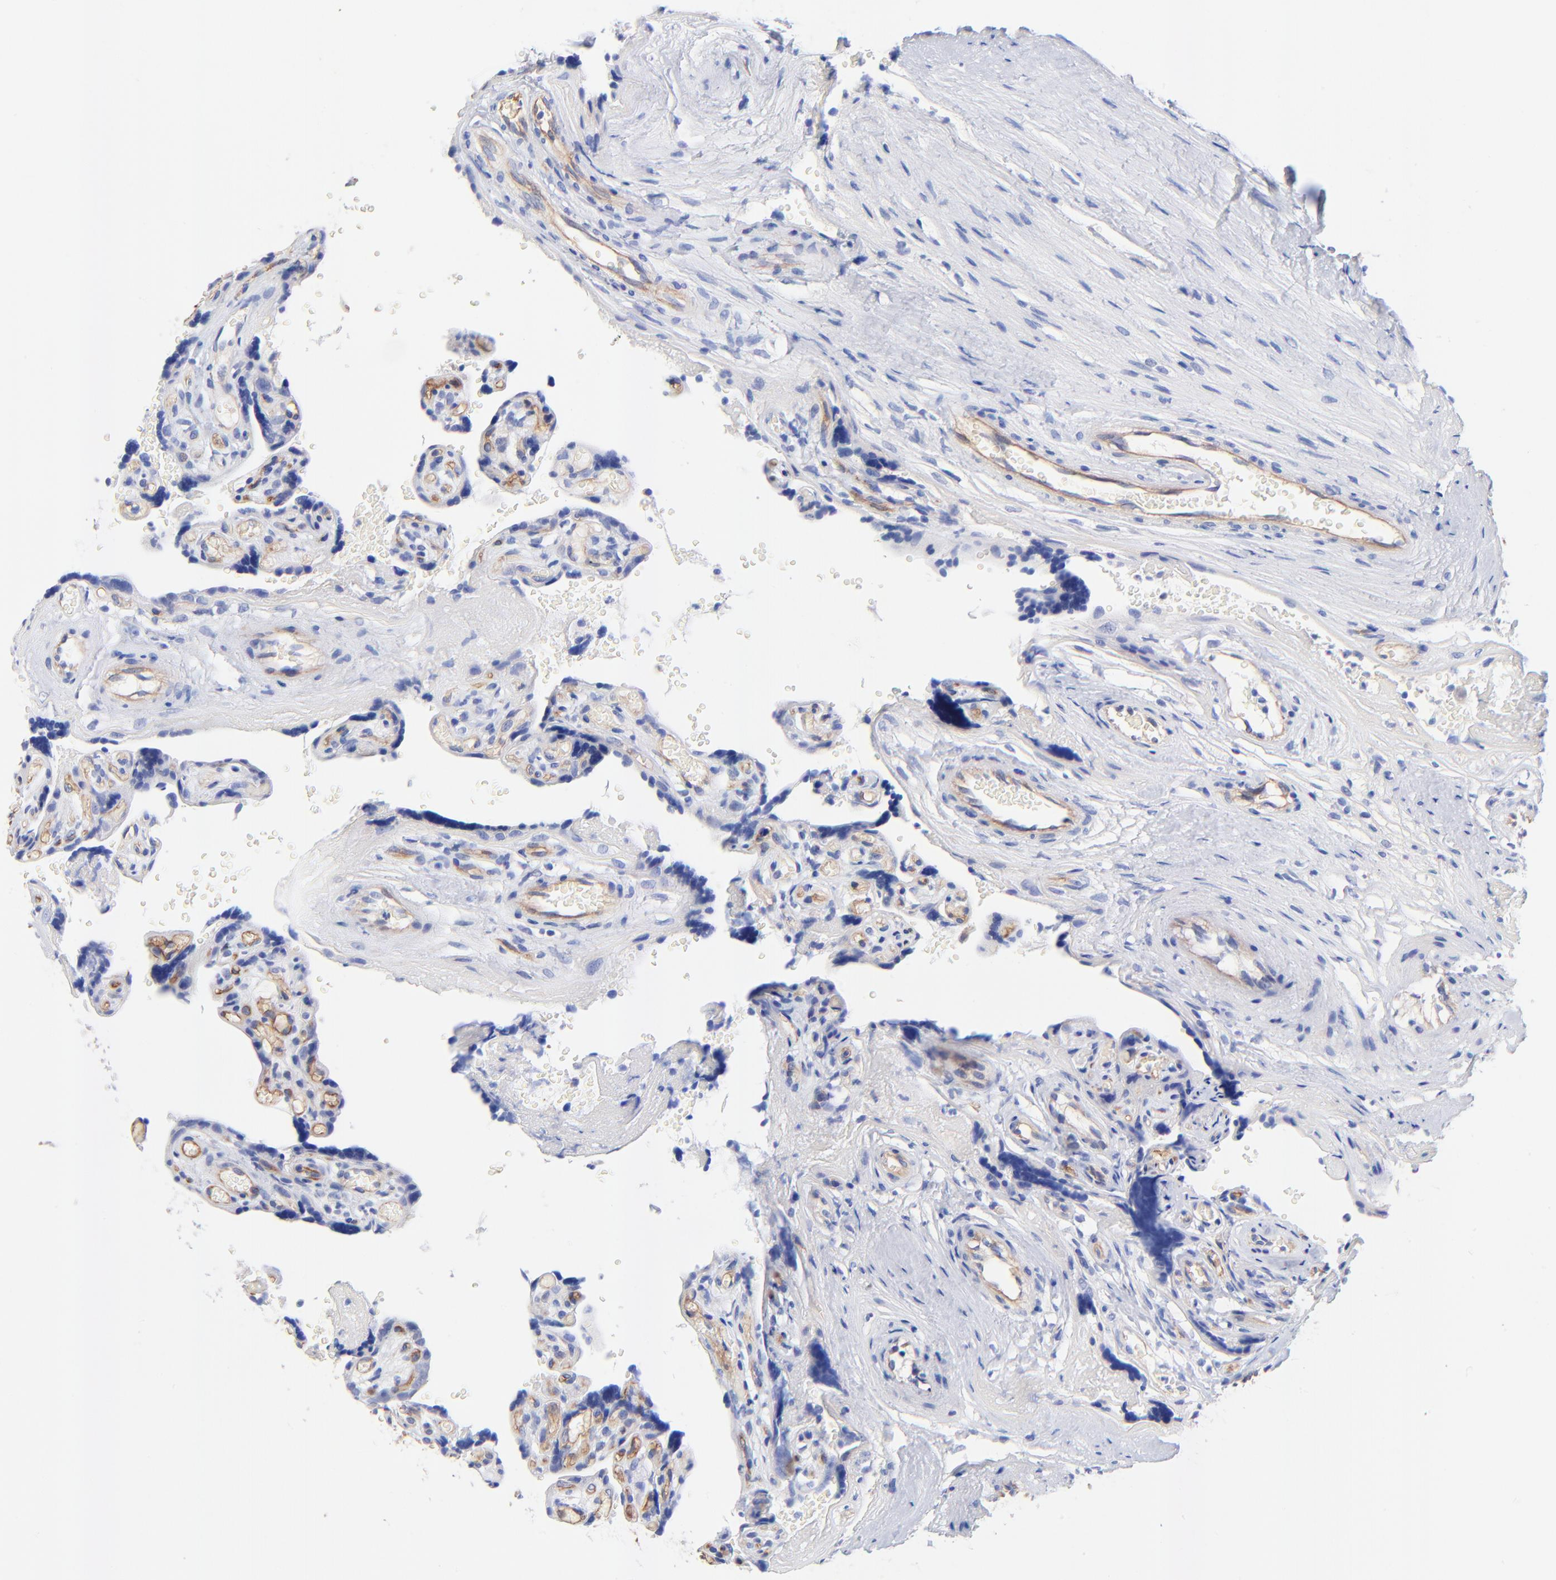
{"staining": {"intensity": "weak", "quantity": "25%-75%", "location": "cytoplasmic/membranous"}, "tissue": "placenta", "cell_type": "Decidual cells", "image_type": "normal", "snomed": [{"axis": "morphology", "description": "Normal tissue, NOS"}, {"axis": "topography", "description": "Placenta"}], "caption": "Brown immunohistochemical staining in benign placenta demonstrates weak cytoplasmic/membranous staining in about 25%-75% of decidual cells. Nuclei are stained in blue.", "gene": "SLC44A2", "patient": {"sex": "female", "age": 30}}